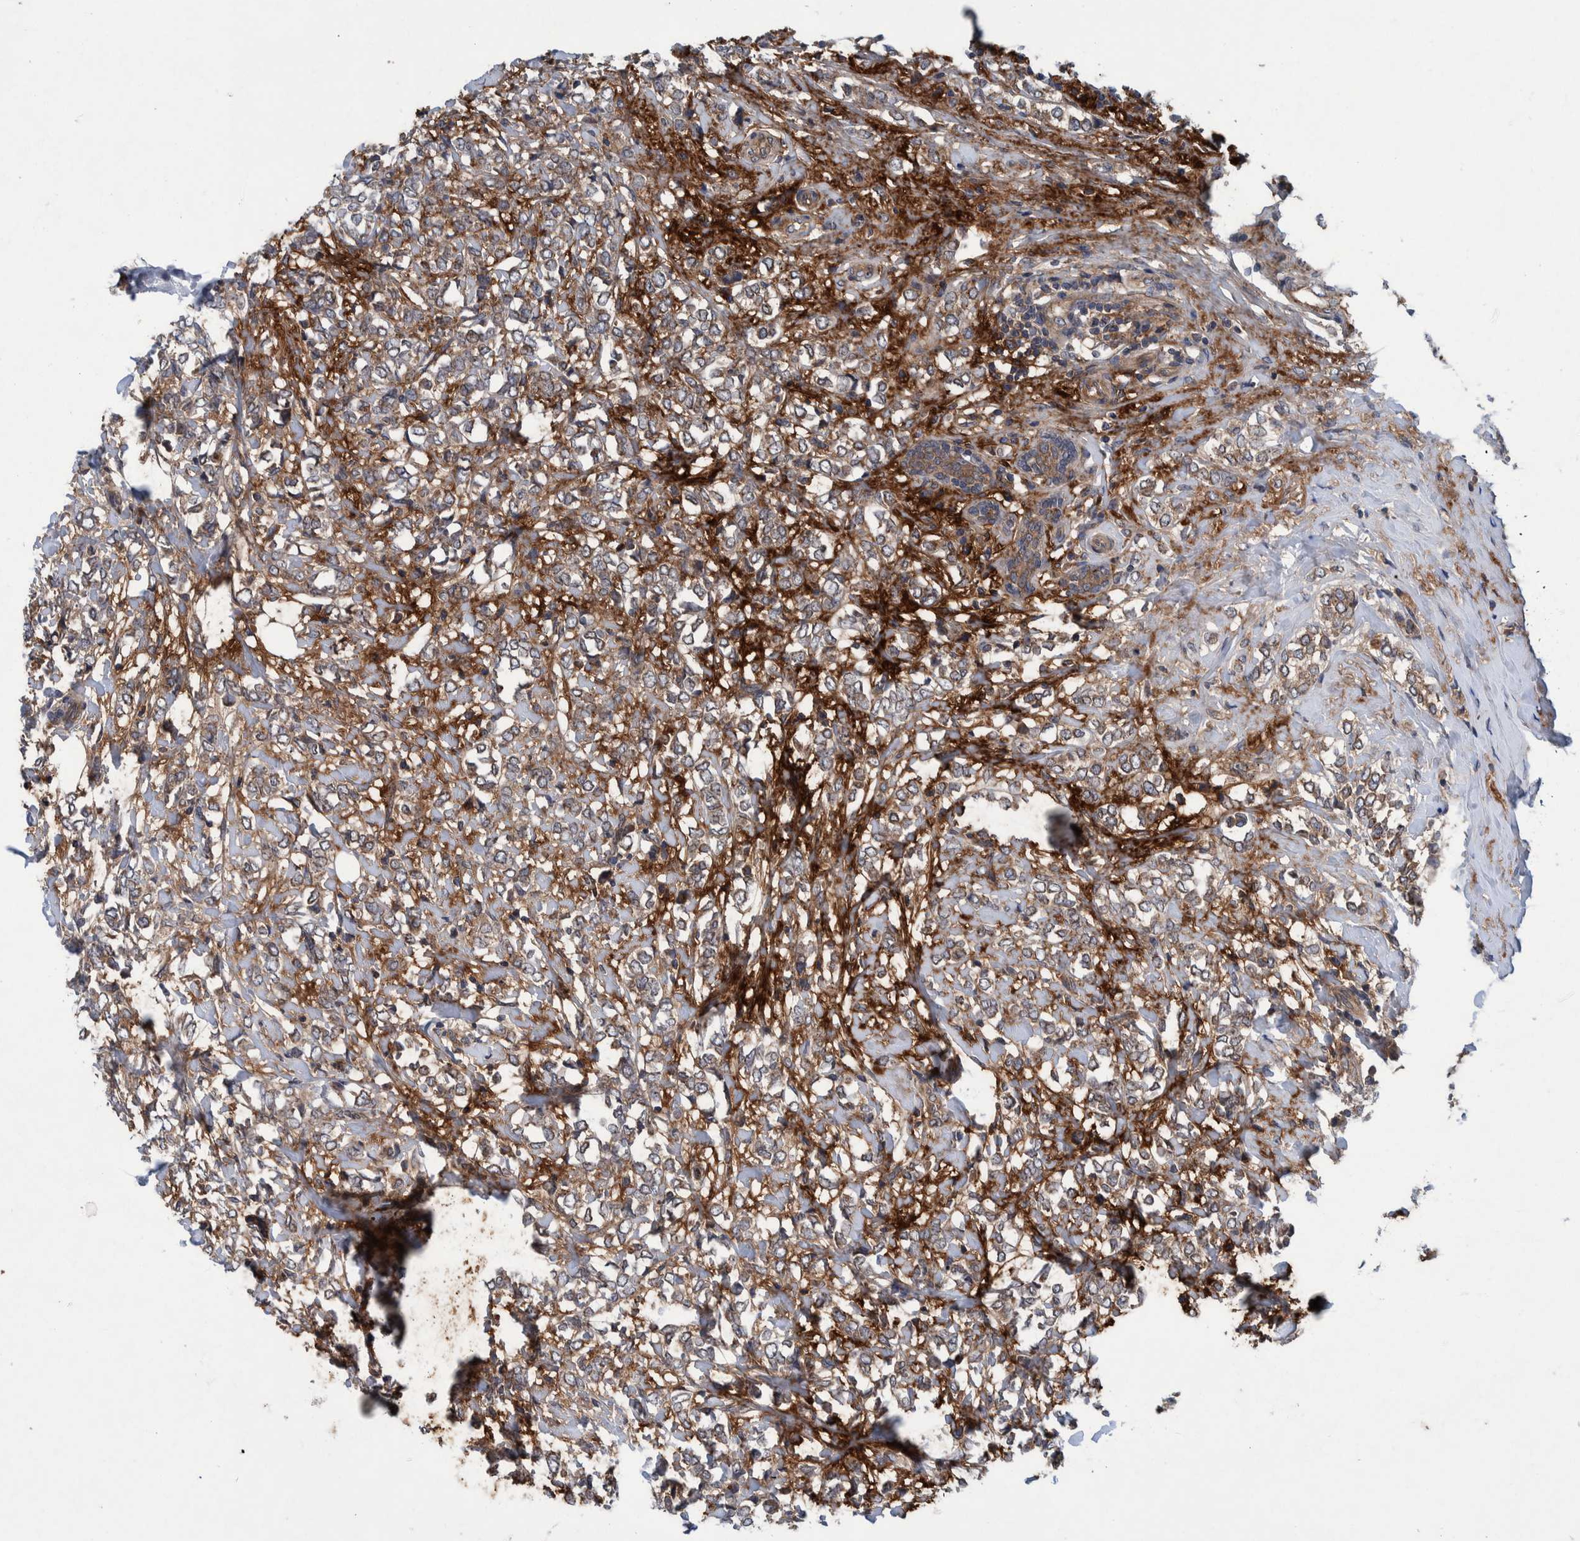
{"staining": {"intensity": "moderate", "quantity": ">75%", "location": "cytoplasmic/membranous"}, "tissue": "breast cancer", "cell_type": "Tumor cells", "image_type": "cancer", "snomed": [{"axis": "morphology", "description": "Normal tissue, NOS"}, {"axis": "morphology", "description": "Lobular carcinoma"}, {"axis": "topography", "description": "Breast"}], "caption": "Immunohistochemical staining of breast lobular carcinoma demonstrates medium levels of moderate cytoplasmic/membranous staining in approximately >75% of tumor cells.", "gene": "ITIH3", "patient": {"sex": "female", "age": 47}}